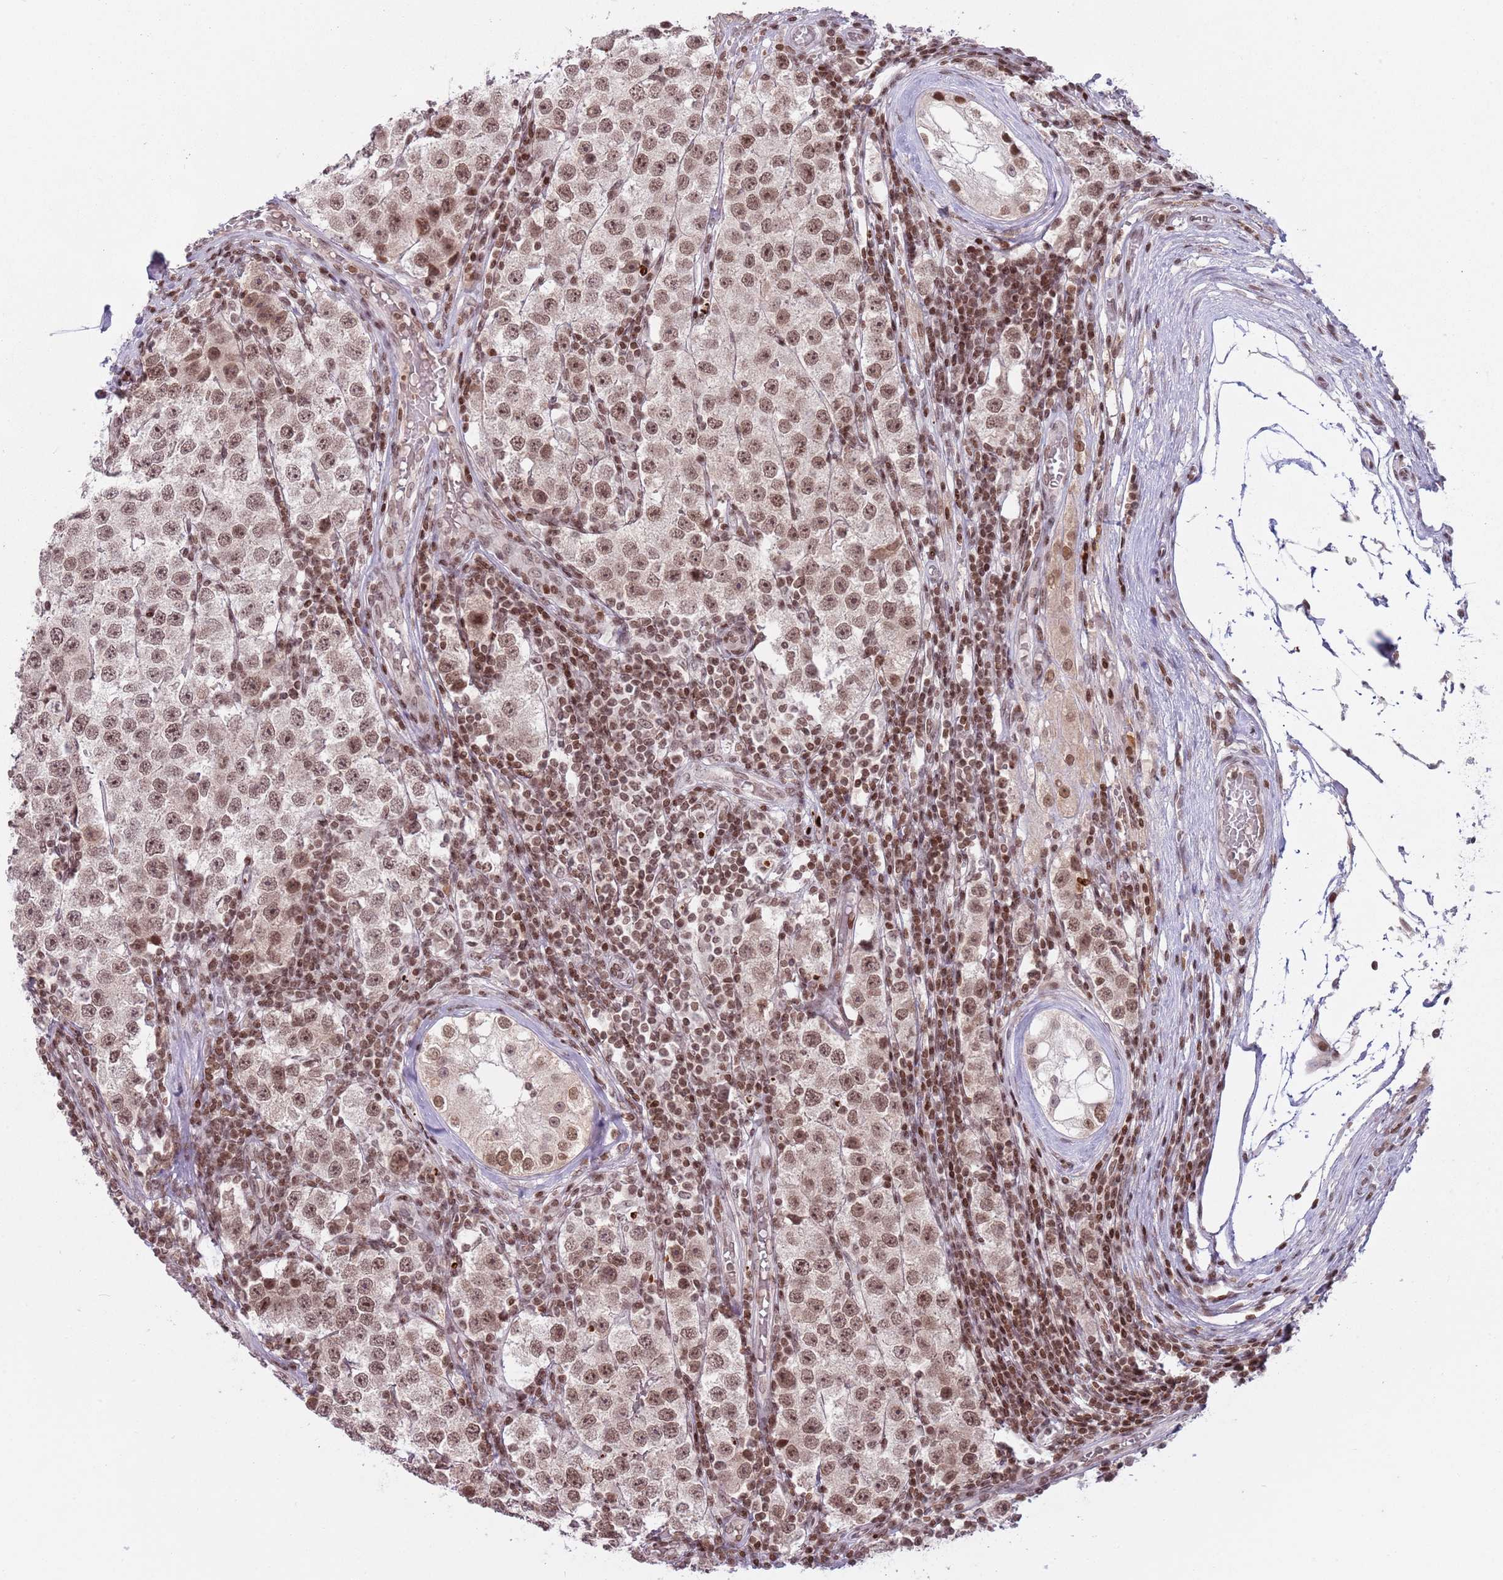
{"staining": {"intensity": "moderate", "quantity": ">75%", "location": "nuclear"}, "tissue": "testis cancer", "cell_type": "Tumor cells", "image_type": "cancer", "snomed": [{"axis": "morphology", "description": "Seminoma, NOS"}, {"axis": "topography", "description": "Testis"}], "caption": "Human testis seminoma stained with a protein marker reveals moderate staining in tumor cells.", "gene": "SH3RF3", "patient": {"sex": "male", "age": 34}}